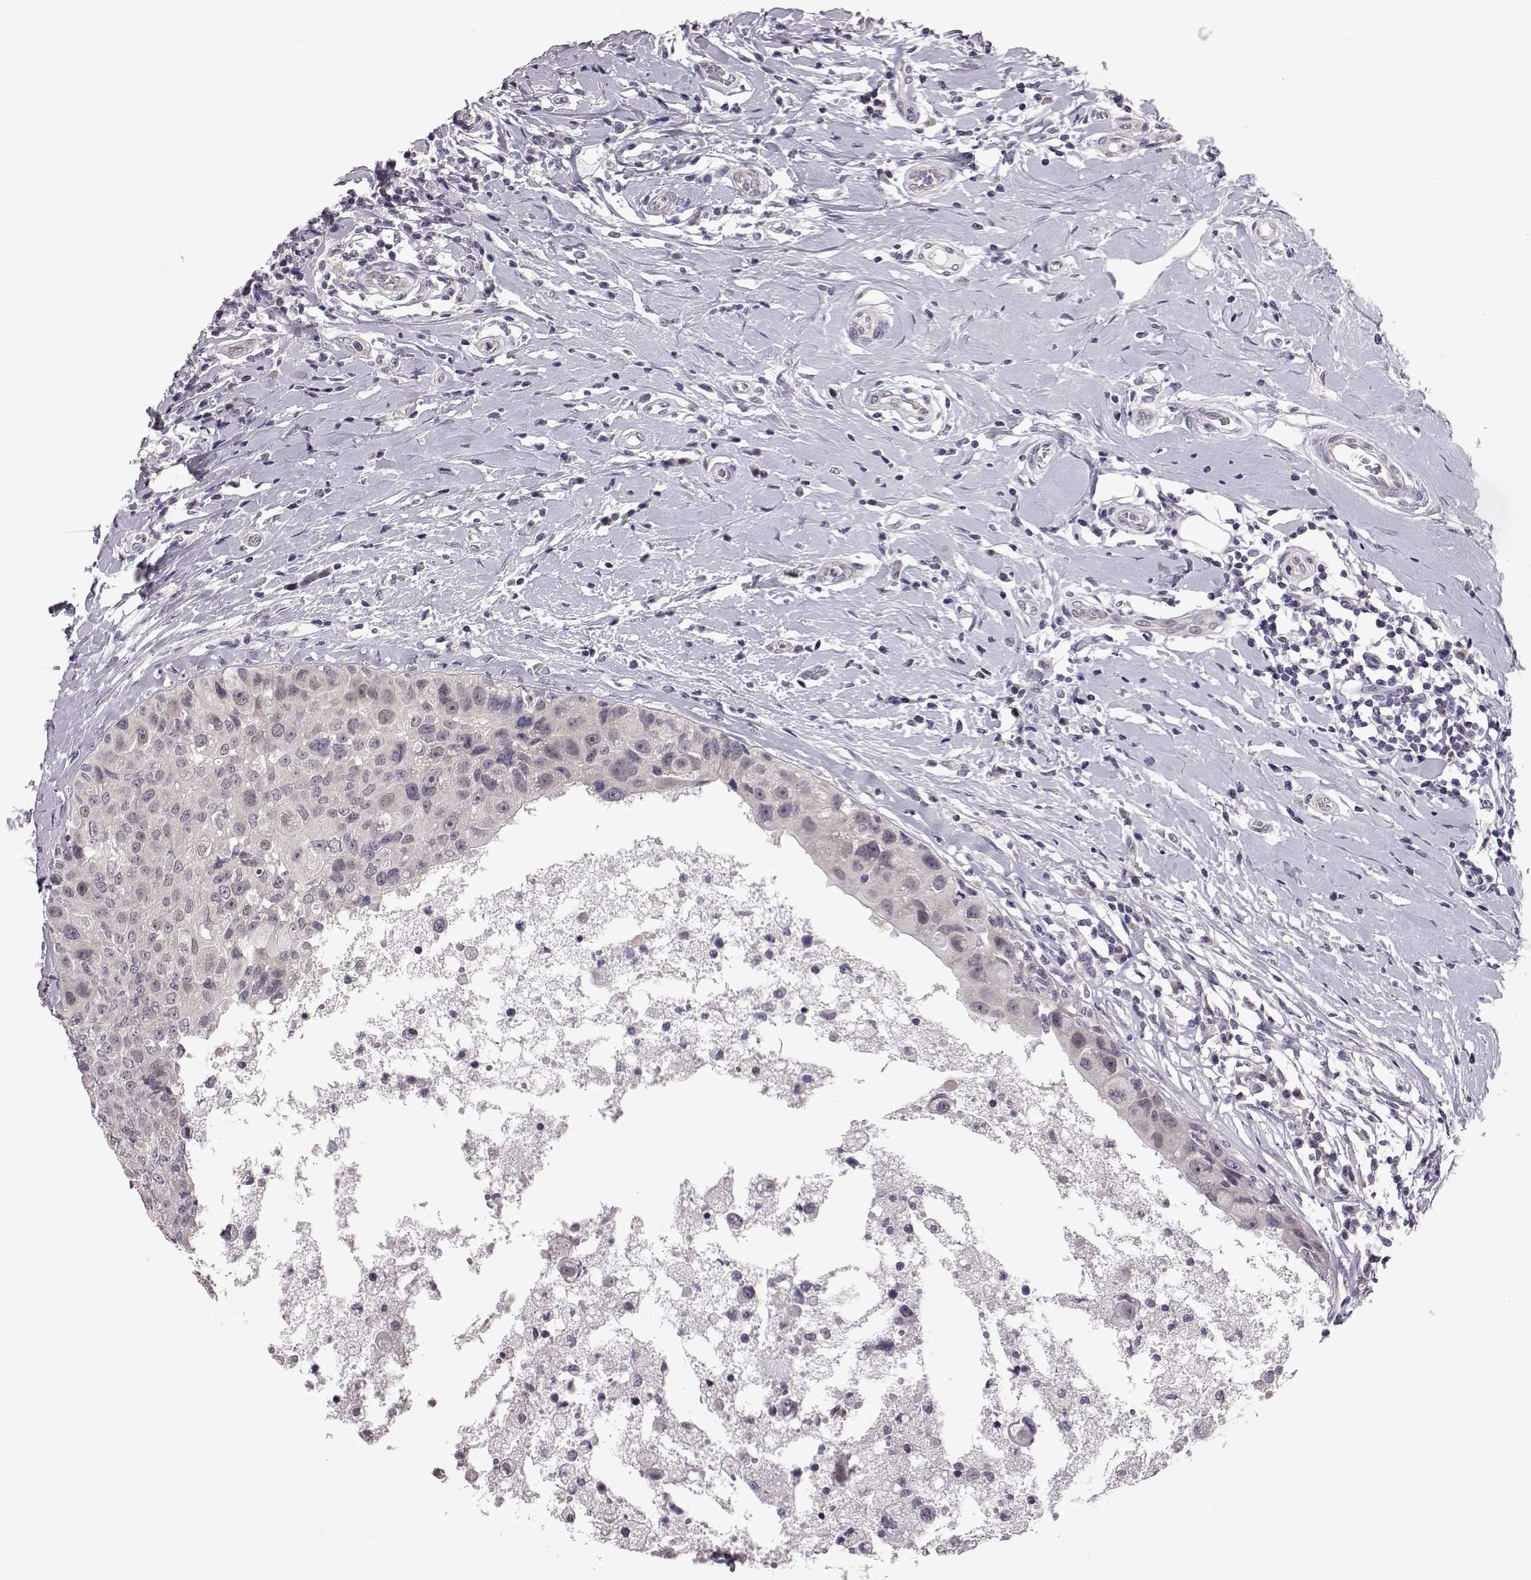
{"staining": {"intensity": "negative", "quantity": "none", "location": "none"}, "tissue": "breast cancer", "cell_type": "Tumor cells", "image_type": "cancer", "snomed": [{"axis": "morphology", "description": "Duct carcinoma"}, {"axis": "topography", "description": "Breast"}], "caption": "High power microscopy micrograph of an immunohistochemistry image of breast cancer, revealing no significant positivity in tumor cells.", "gene": "C10orf62", "patient": {"sex": "female", "age": 27}}